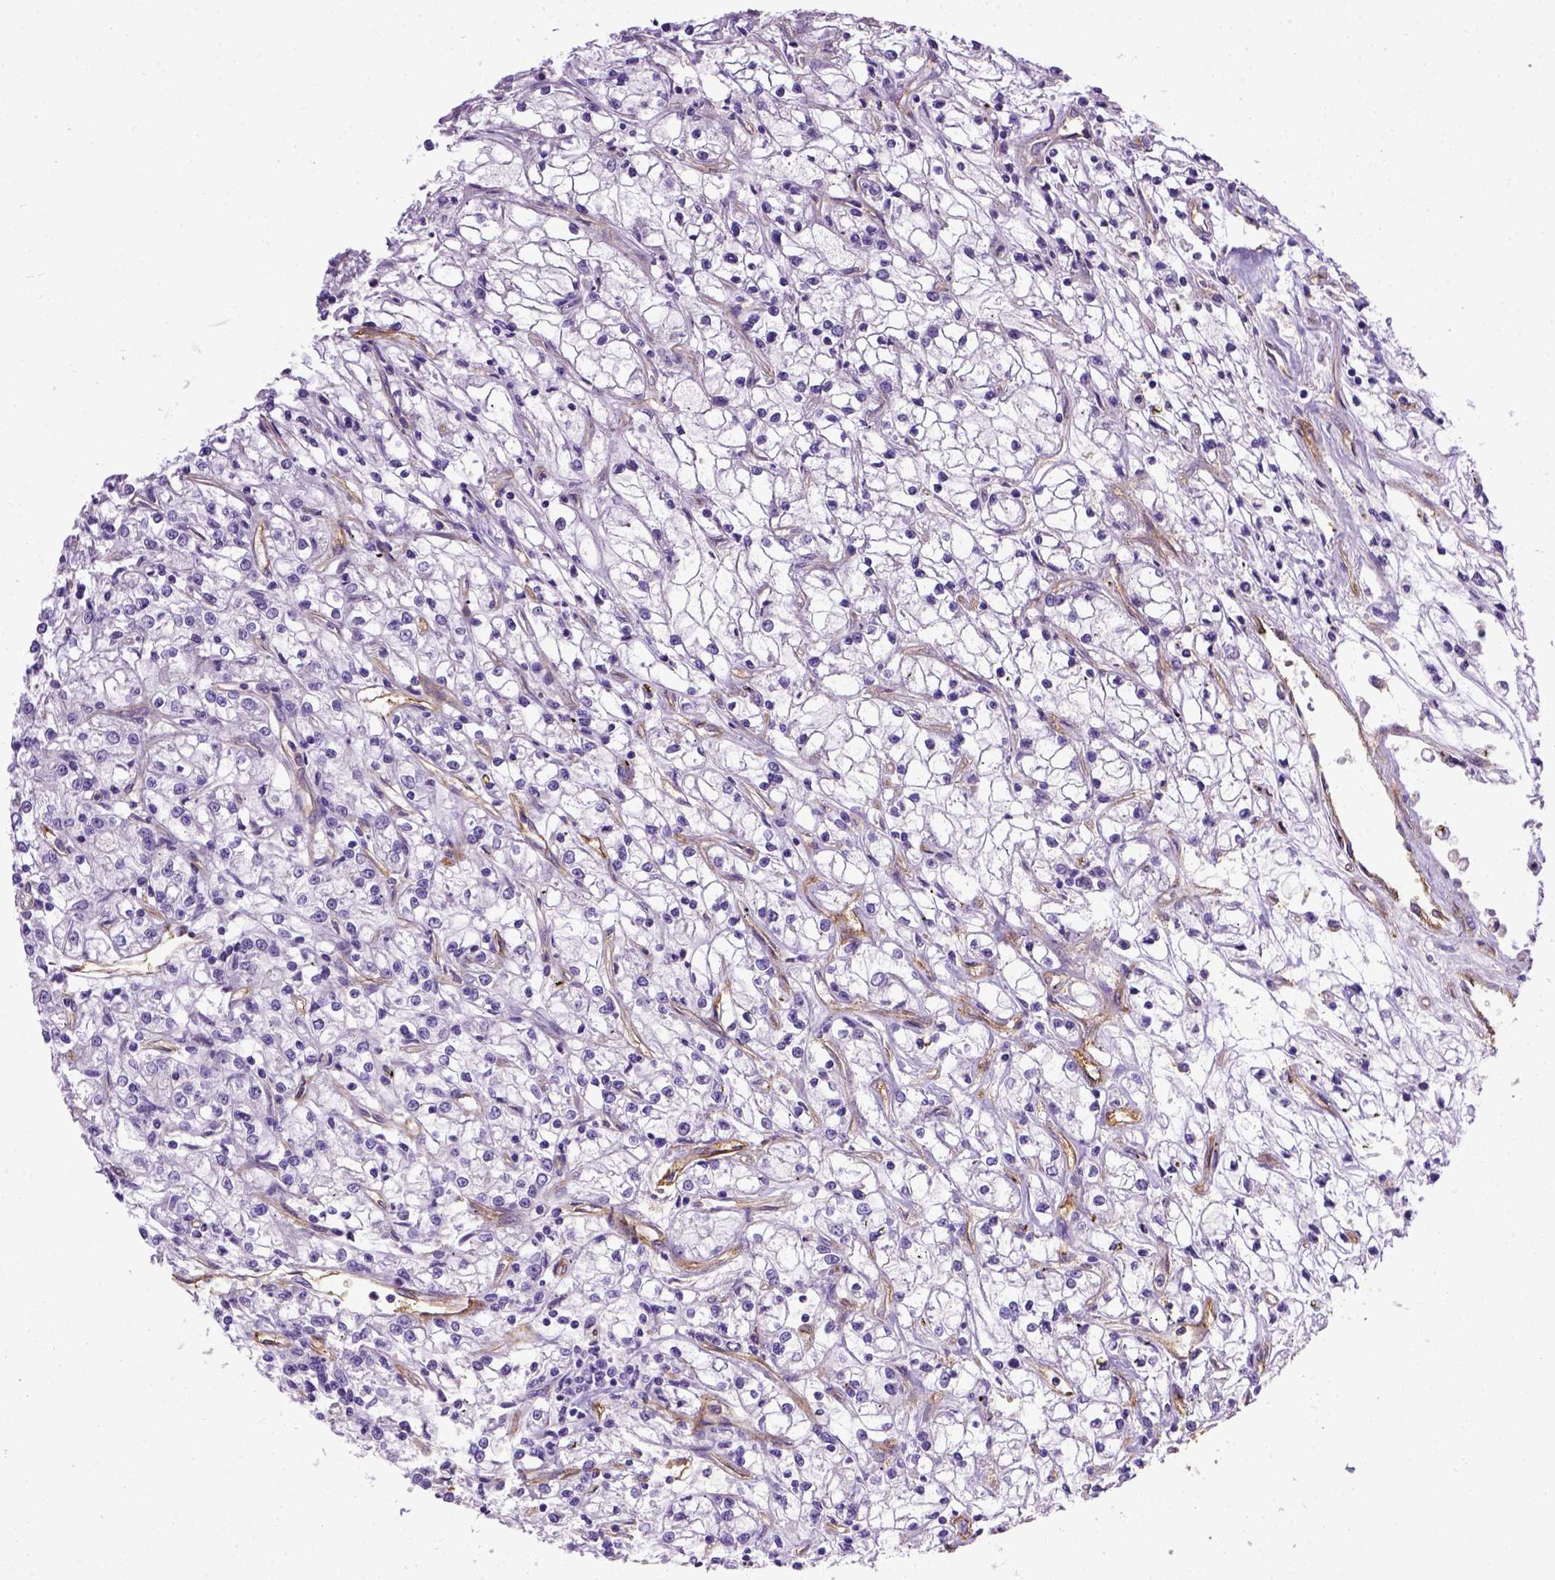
{"staining": {"intensity": "negative", "quantity": "none", "location": "none"}, "tissue": "renal cancer", "cell_type": "Tumor cells", "image_type": "cancer", "snomed": [{"axis": "morphology", "description": "Adenocarcinoma, NOS"}, {"axis": "topography", "description": "Kidney"}], "caption": "This is an immunohistochemistry (IHC) photomicrograph of human adenocarcinoma (renal). There is no staining in tumor cells.", "gene": "ENG", "patient": {"sex": "female", "age": 59}}